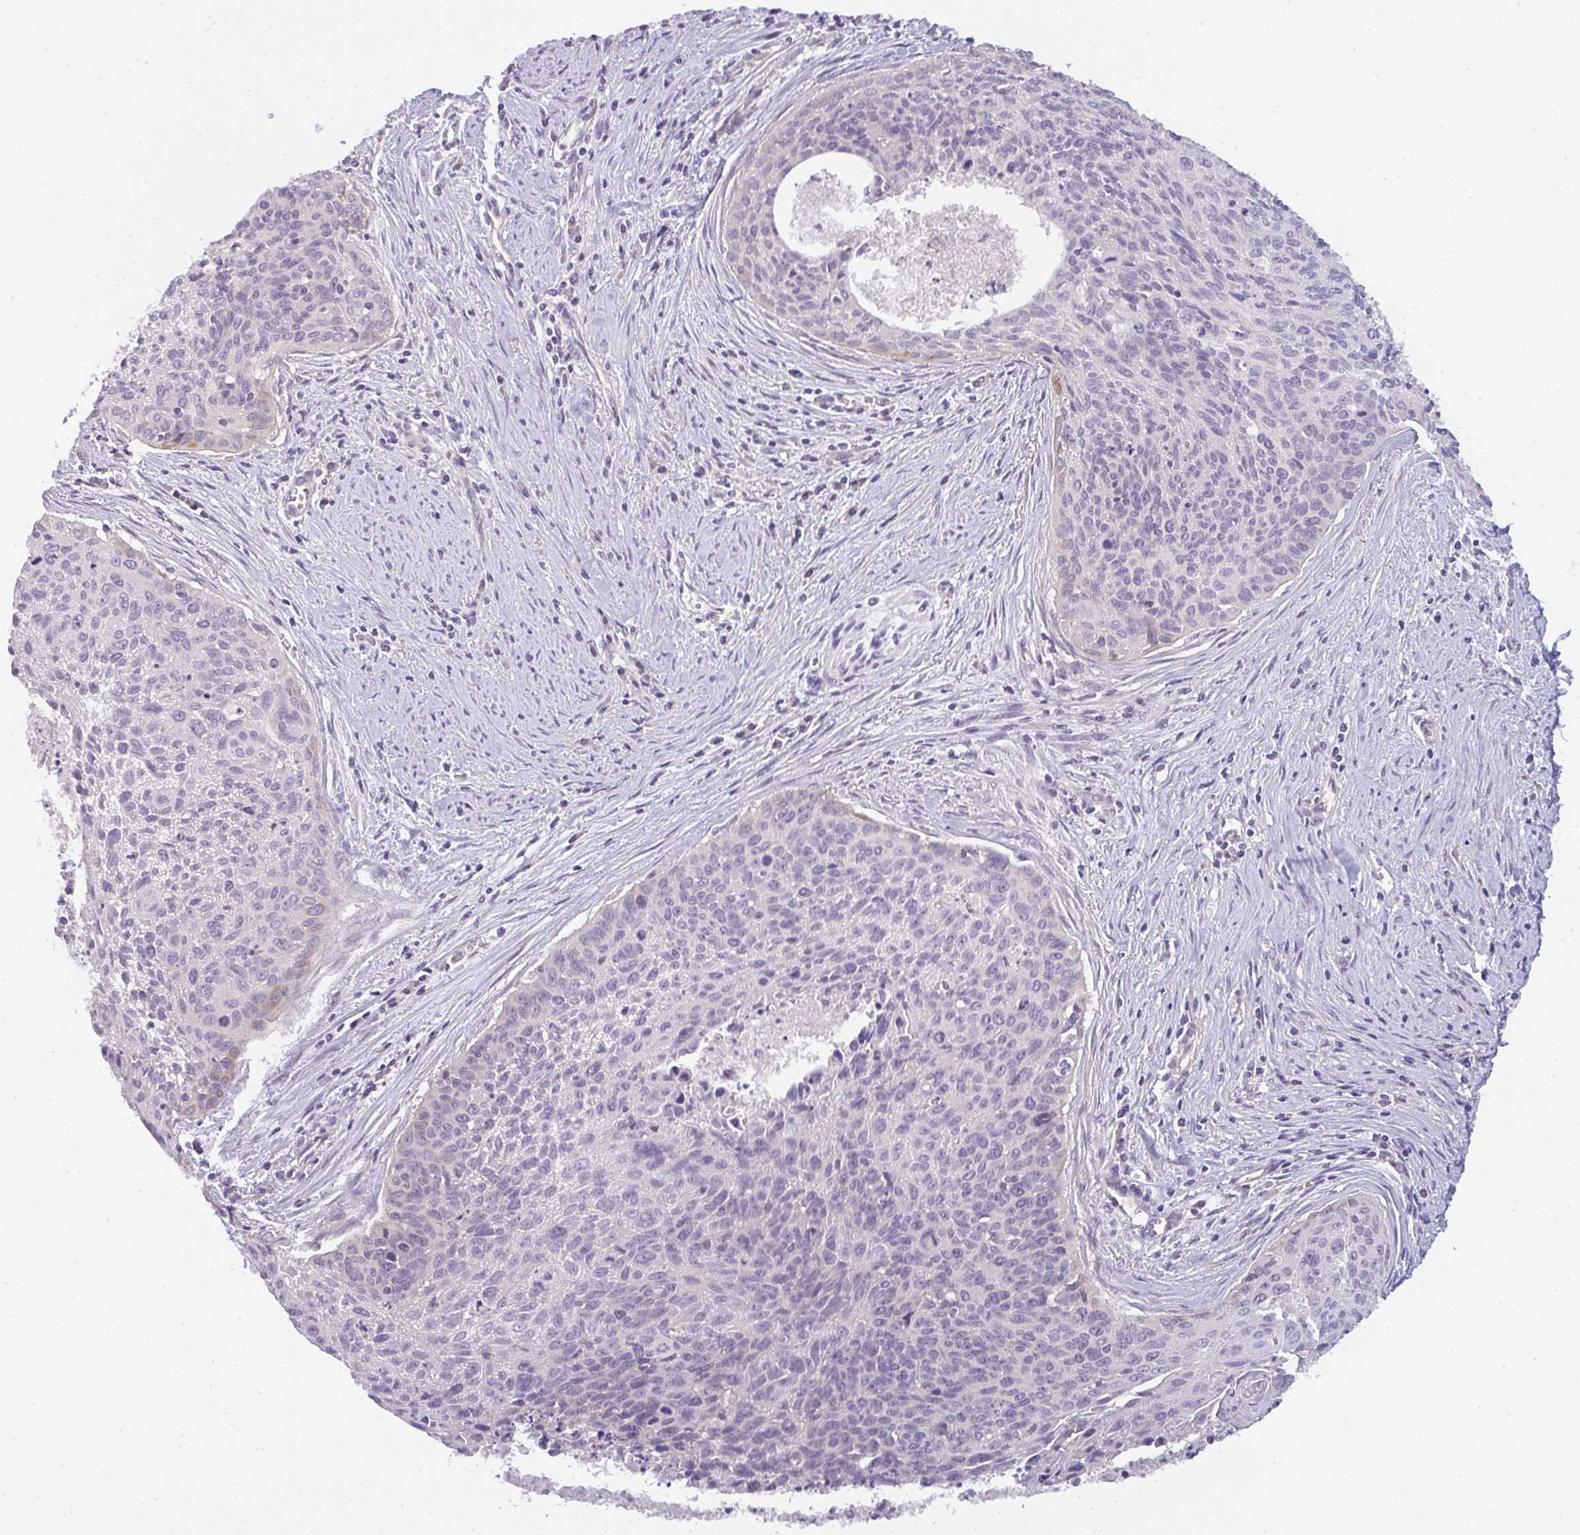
{"staining": {"intensity": "weak", "quantity": "<25%", "location": "cytoplasmic/membranous"}, "tissue": "cervical cancer", "cell_type": "Tumor cells", "image_type": "cancer", "snomed": [{"axis": "morphology", "description": "Squamous cell carcinoma, NOS"}, {"axis": "topography", "description": "Cervix"}], "caption": "The immunohistochemistry histopathology image has no significant expression in tumor cells of cervical squamous cell carcinoma tissue.", "gene": "FILIP1", "patient": {"sex": "female", "age": 55}}